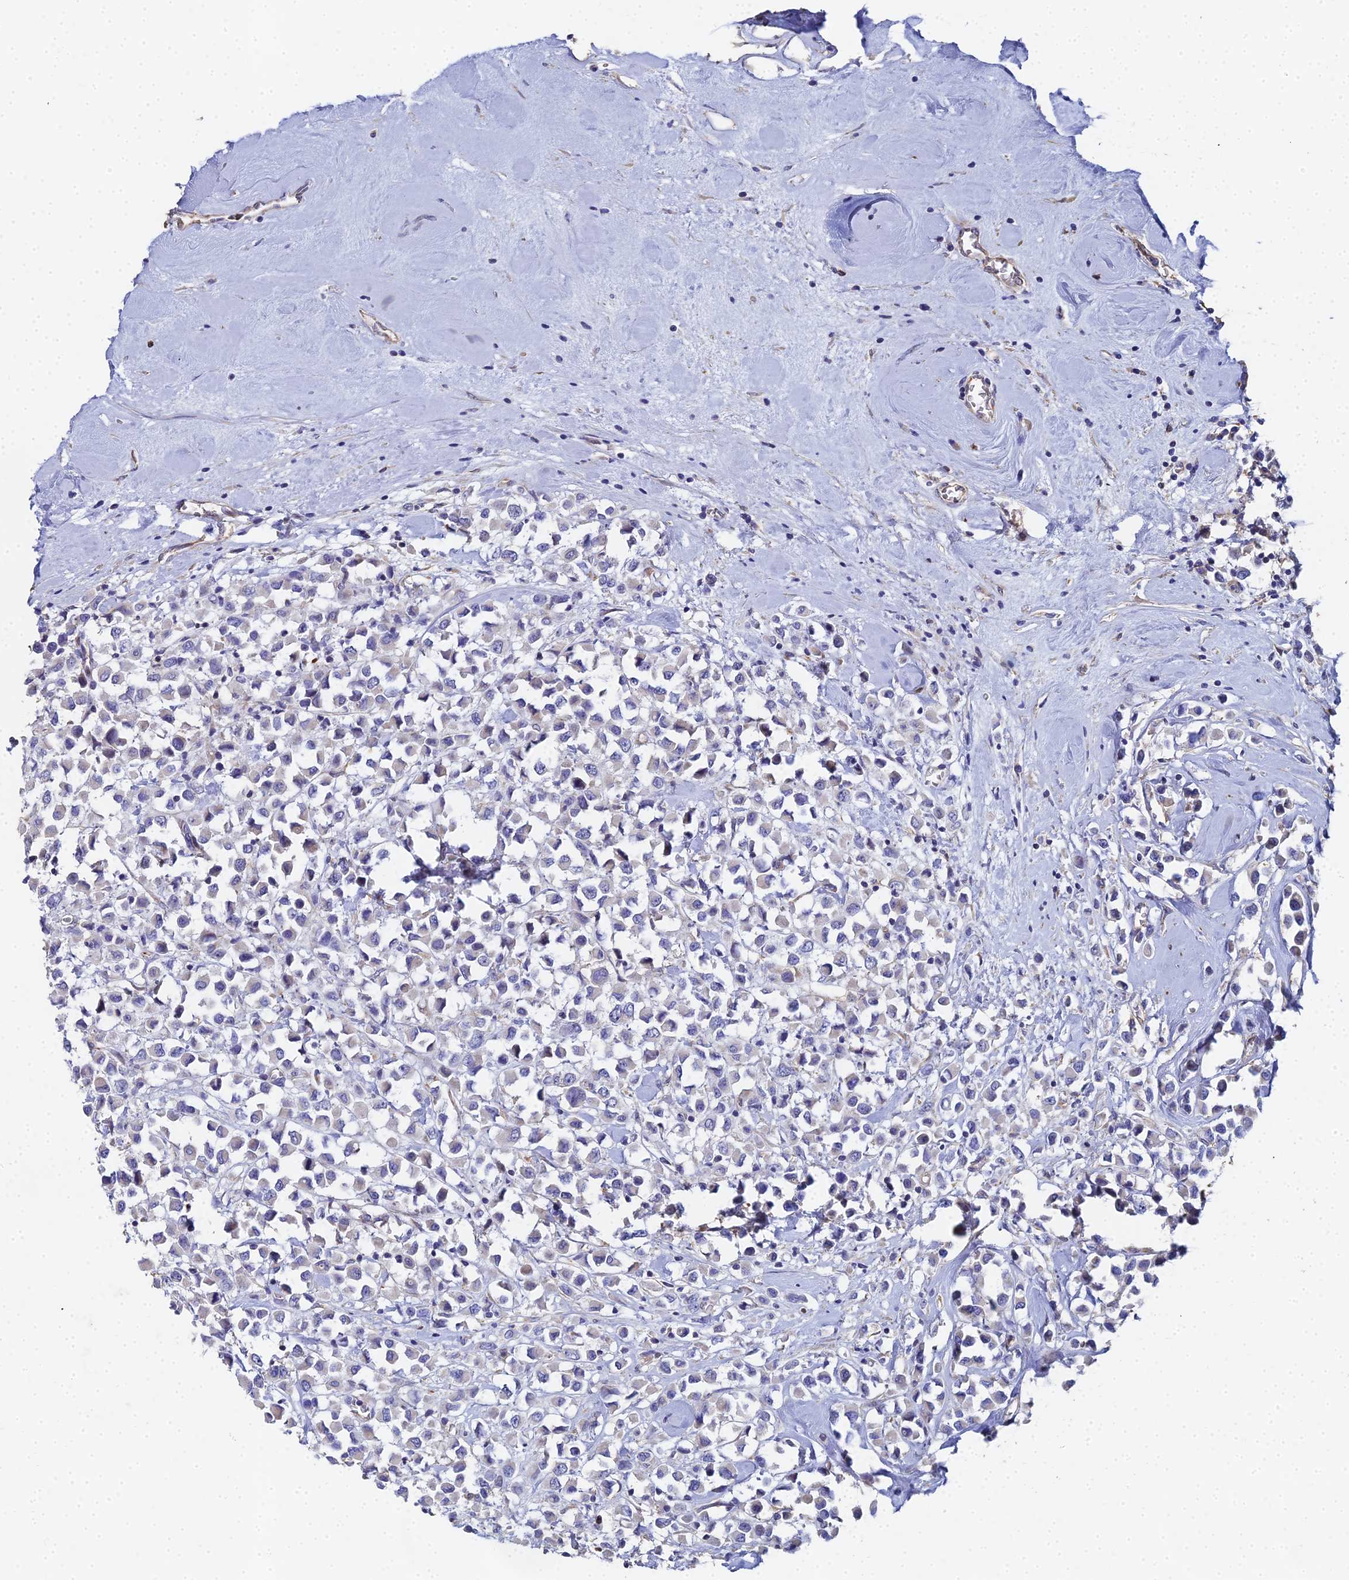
{"staining": {"intensity": "negative", "quantity": "none", "location": "none"}, "tissue": "breast cancer", "cell_type": "Tumor cells", "image_type": "cancer", "snomed": [{"axis": "morphology", "description": "Duct carcinoma"}, {"axis": "topography", "description": "Breast"}], "caption": "Immunohistochemistry (IHC) of breast infiltrating ductal carcinoma displays no expression in tumor cells. The staining is performed using DAB brown chromogen with nuclei counter-stained in using hematoxylin.", "gene": "ENSG00000268674", "patient": {"sex": "female", "age": 61}}